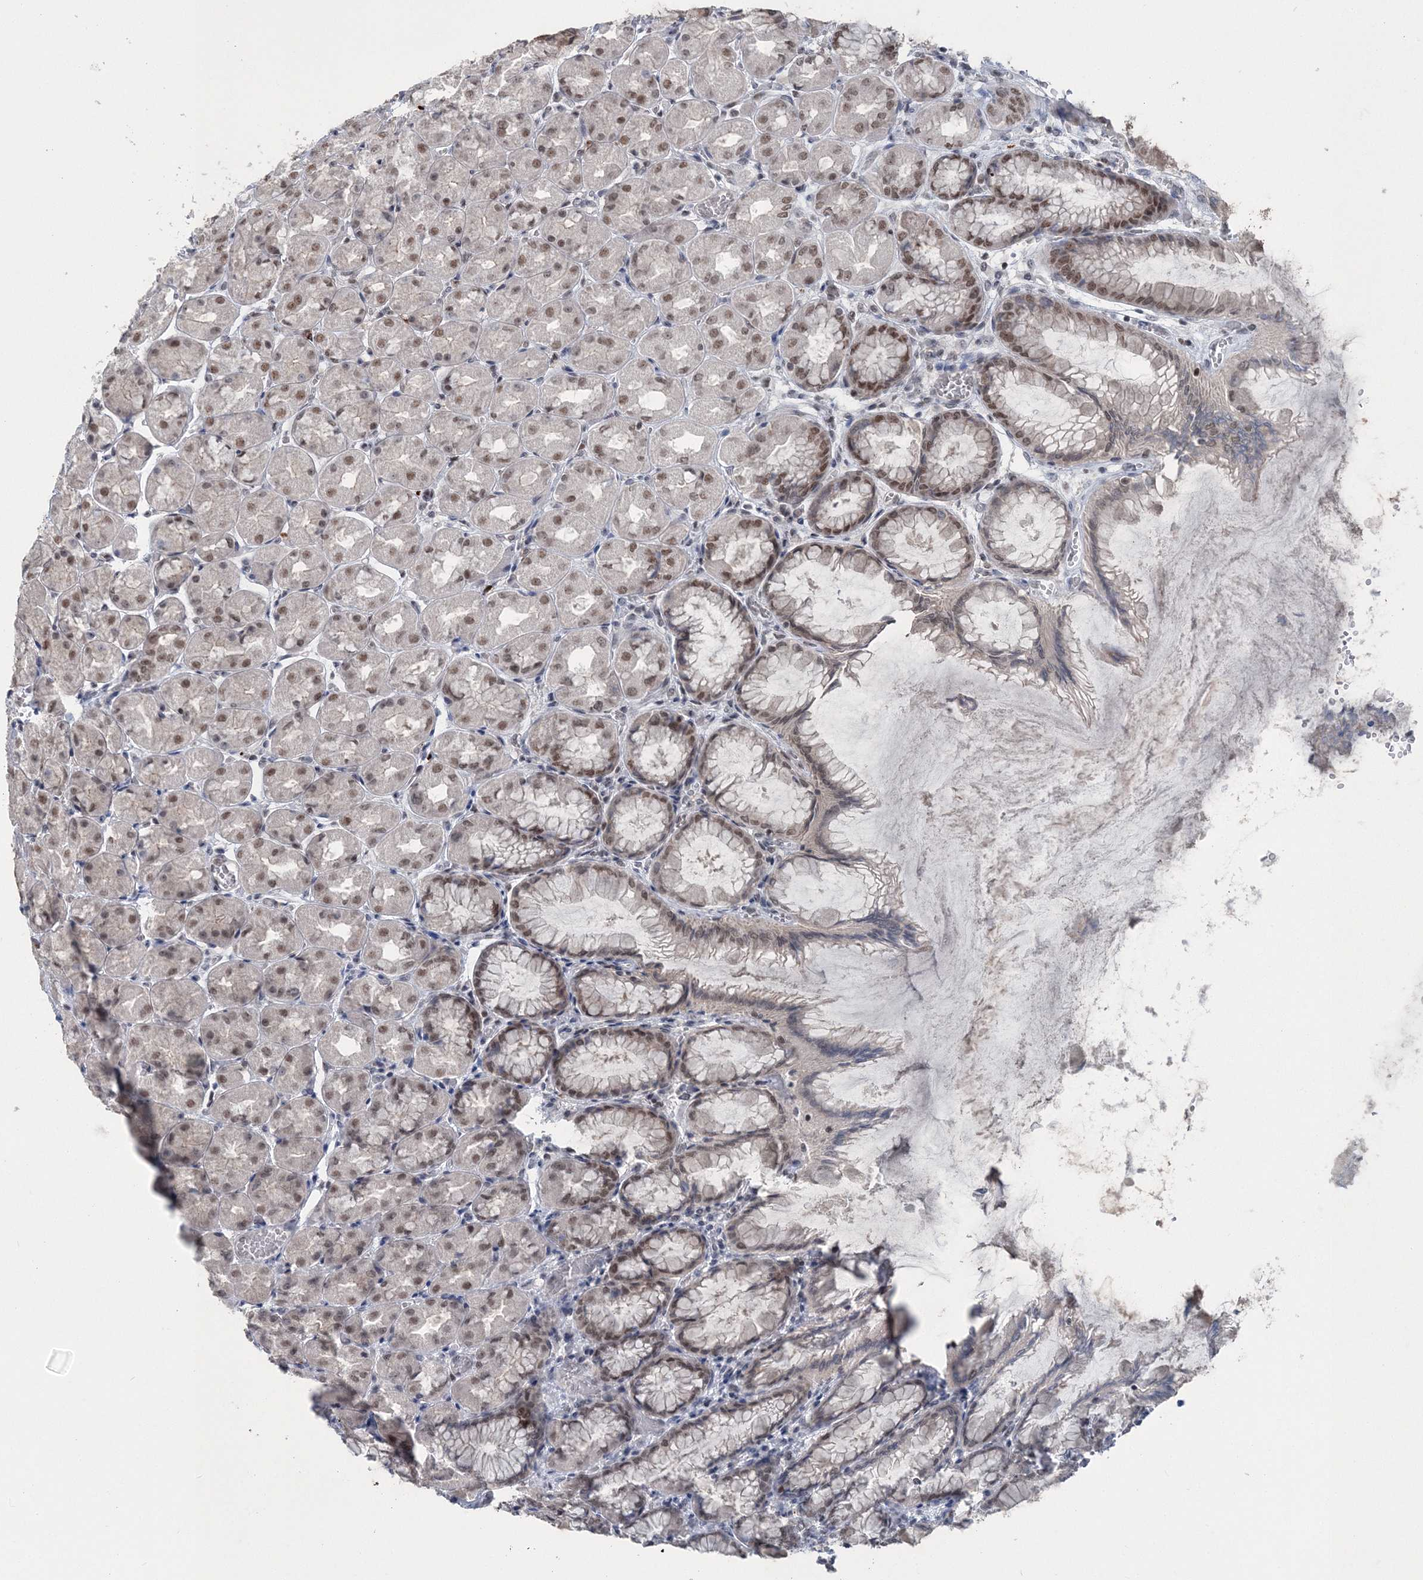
{"staining": {"intensity": "moderate", "quantity": ">75%", "location": "nuclear"}, "tissue": "stomach", "cell_type": "Glandular cells", "image_type": "normal", "snomed": [{"axis": "morphology", "description": "Normal tissue, NOS"}, {"axis": "topography", "description": "Stomach, upper"}], "caption": "Stomach was stained to show a protein in brown. There is medium levels of moderate nuclear expression in approximately >75% of glandular cells. (brown staining indicates protein expression, while blue staining denotes nuclei).", "gene": "PDS5A", "patient": {"sex": "female", "age": 56}}